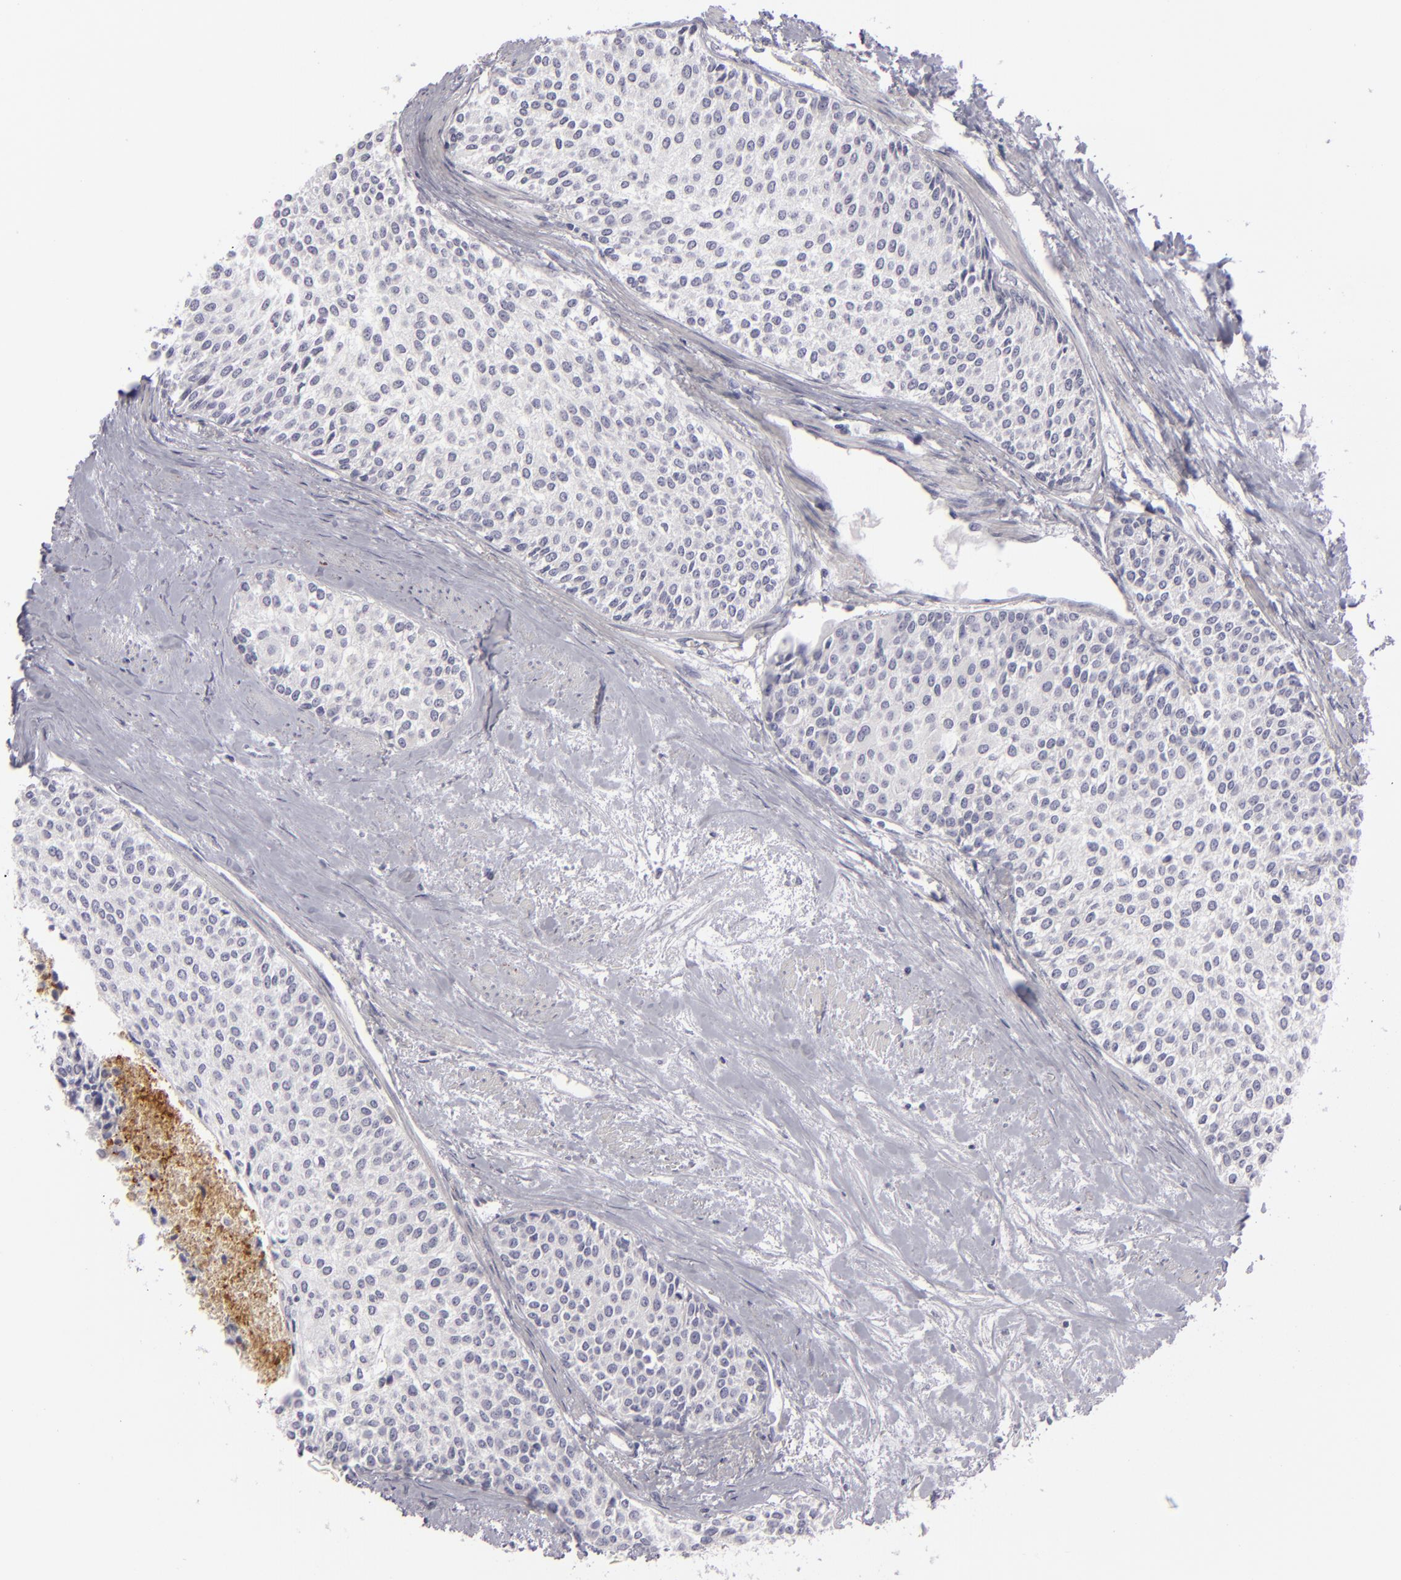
{"staining": {"intensity": "negative", "quantity": "none", "location": "none"}, "tissue": "urothelial cancer", "cell_type": "Tumor cells", "image_type": "cancer", "snomed": [{"axis": "morphology", "description": "Urothelial carcinoma, Low grade"}, {"axis": "topography", "description": "Urinary bladder"}], "caption": "The immunohistochemistry (IHC) histopathology image has no significant positivity in tumor cells of urothelial cancer tissue.", "gene": "C9", "patient": {"sex": "female", "age": 73}}